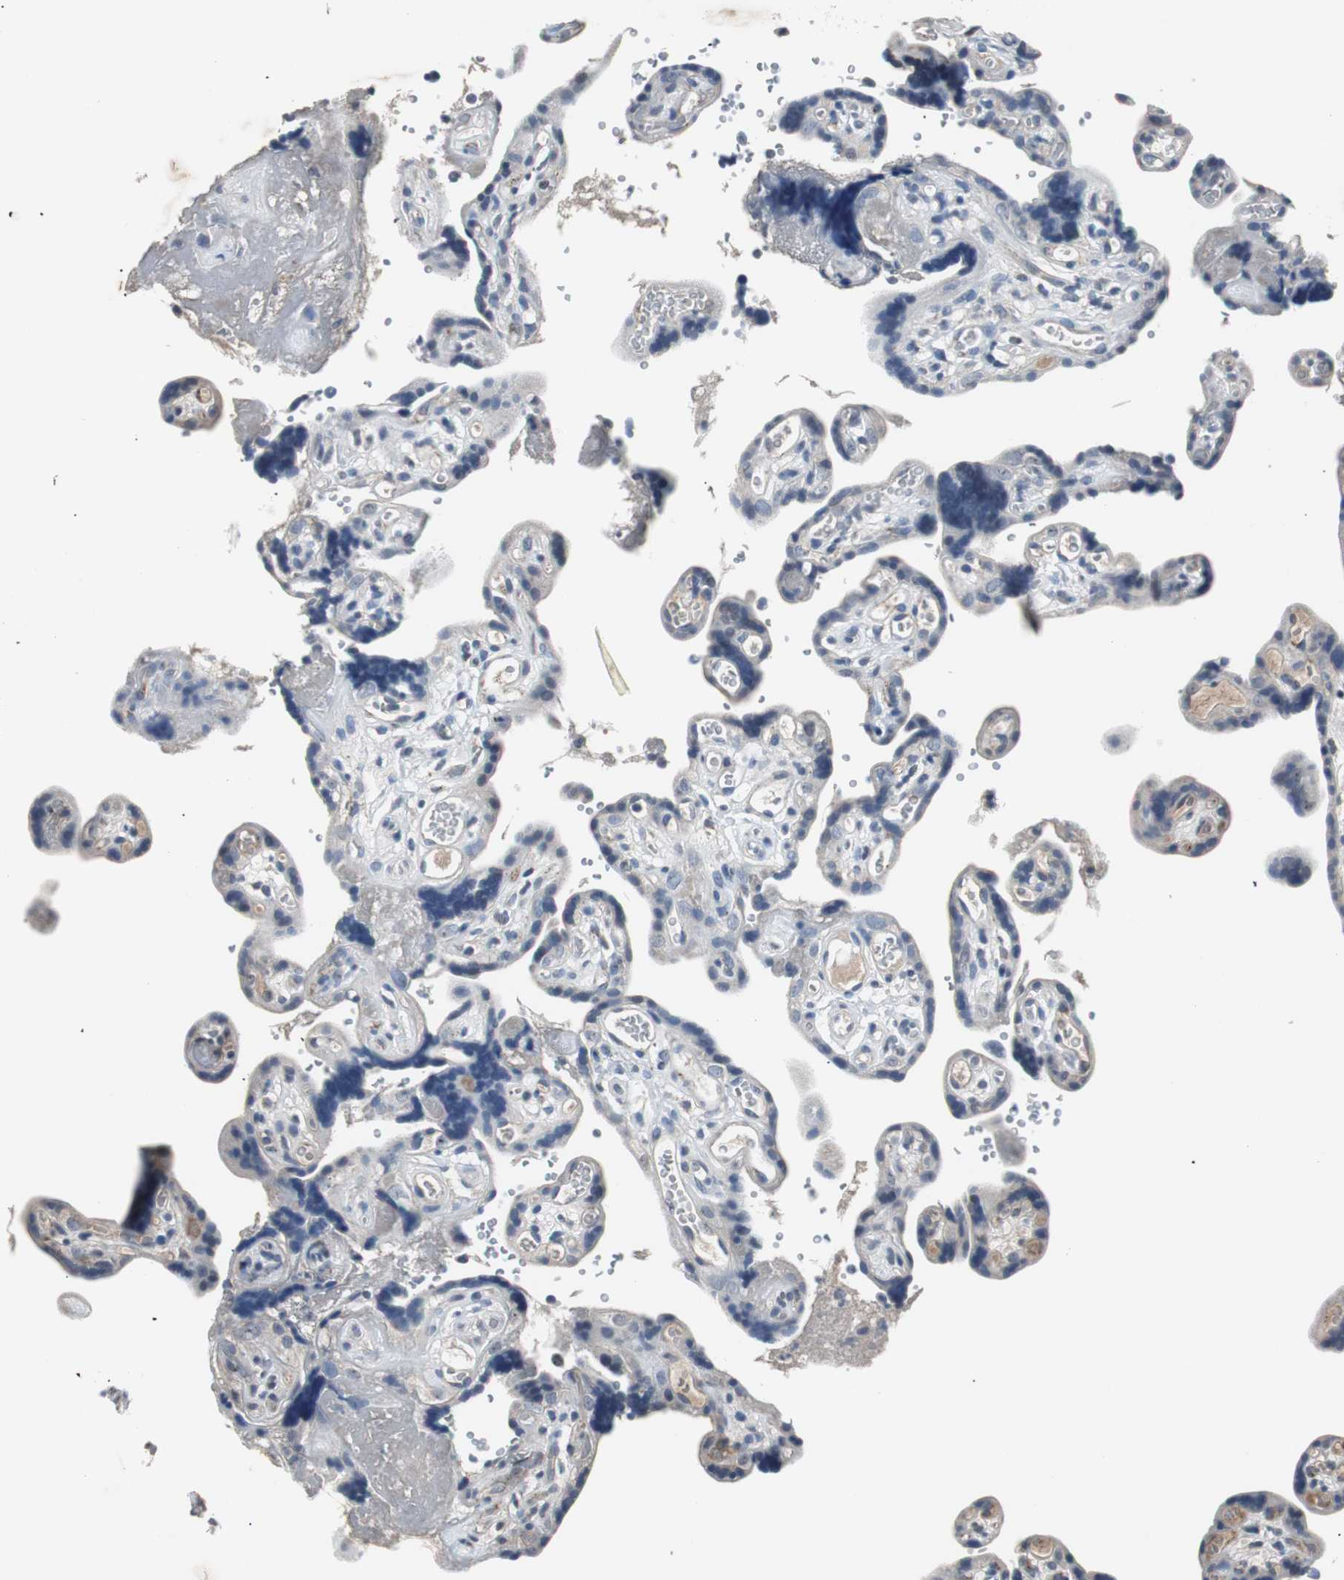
{"staining": {"intensity": "weak", "quantity": "25%-75%", "location": "cytoplasmic/membranous"}, "tissue": "placenta", "cell_type": "Decidual cells", "image_type": "normal", "snomed": [{"axis": "morphology", "description": "Normal tissue, NOS"}, {"axis": "topography", "description": "Placenta"}], "caption": "Immunohistochemistry (IHC) histopathology image of unremarkable placenta: placenta stained using immunohistochemistry demonstrates low levels of weak protein expression localized specifically in the cytoplasmic/membranous of decidual cells, appearing as a cytoplasmic/membranous brown color.", "gene": "PCYT1B", "patient": {"sex": "female", "age": 30}}